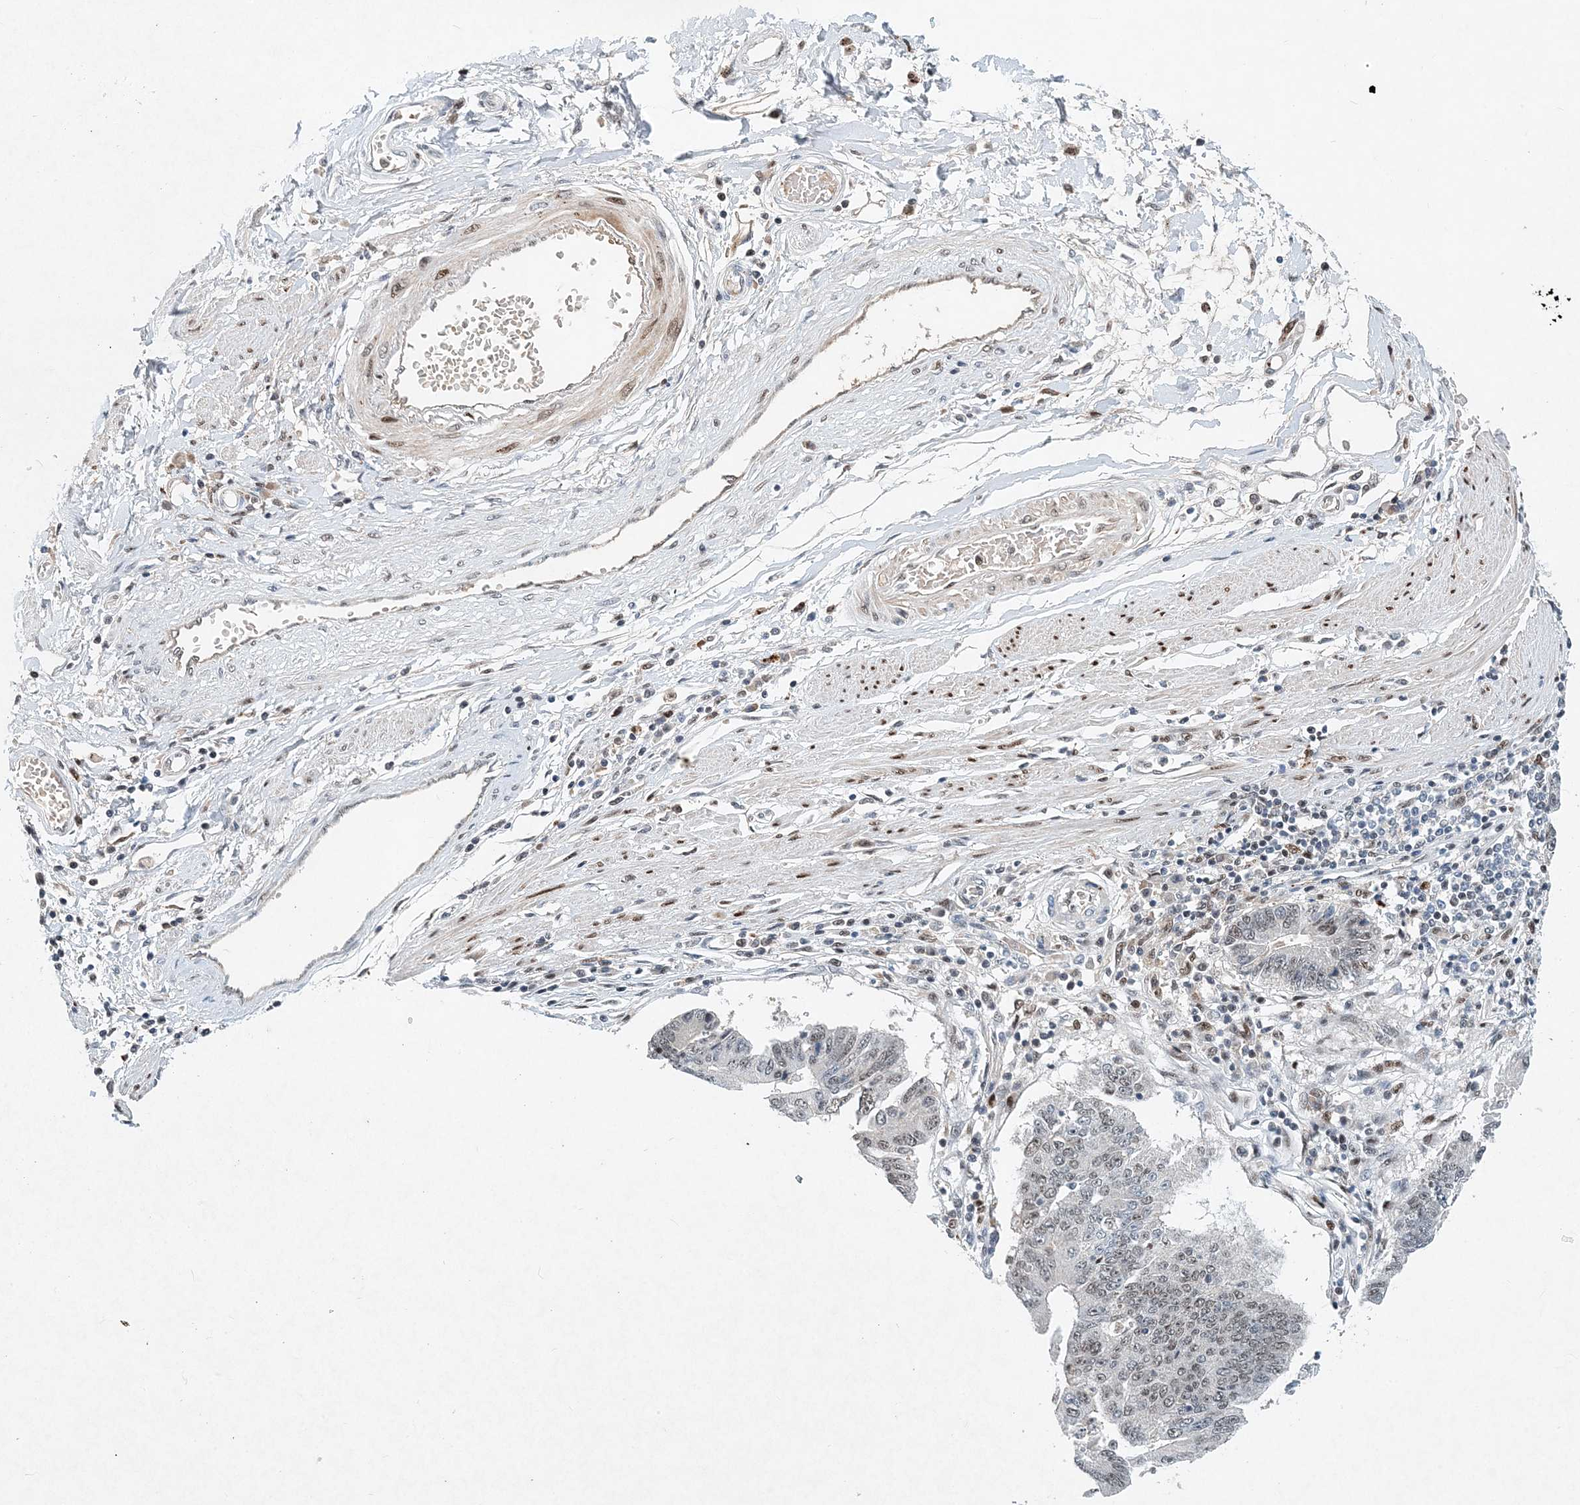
{"staining": {"intensity": "weak", "quantity": "<25%", "location": "nuclear"}, "tissue": "stomach cancer", "cell_type": "Tumor cells", "image_type": "cancer", "snomed": [{"axis": "morphology", "description": "Adenocarcinoma, NOS"}, {"axis": "topography", "description": "Stomach"}], "caption": "Tumor cells show no significant staining in stomach adenocarcinoma.", "gene": "KPNA4", "patient": {"sex": "male", "age": 59}}